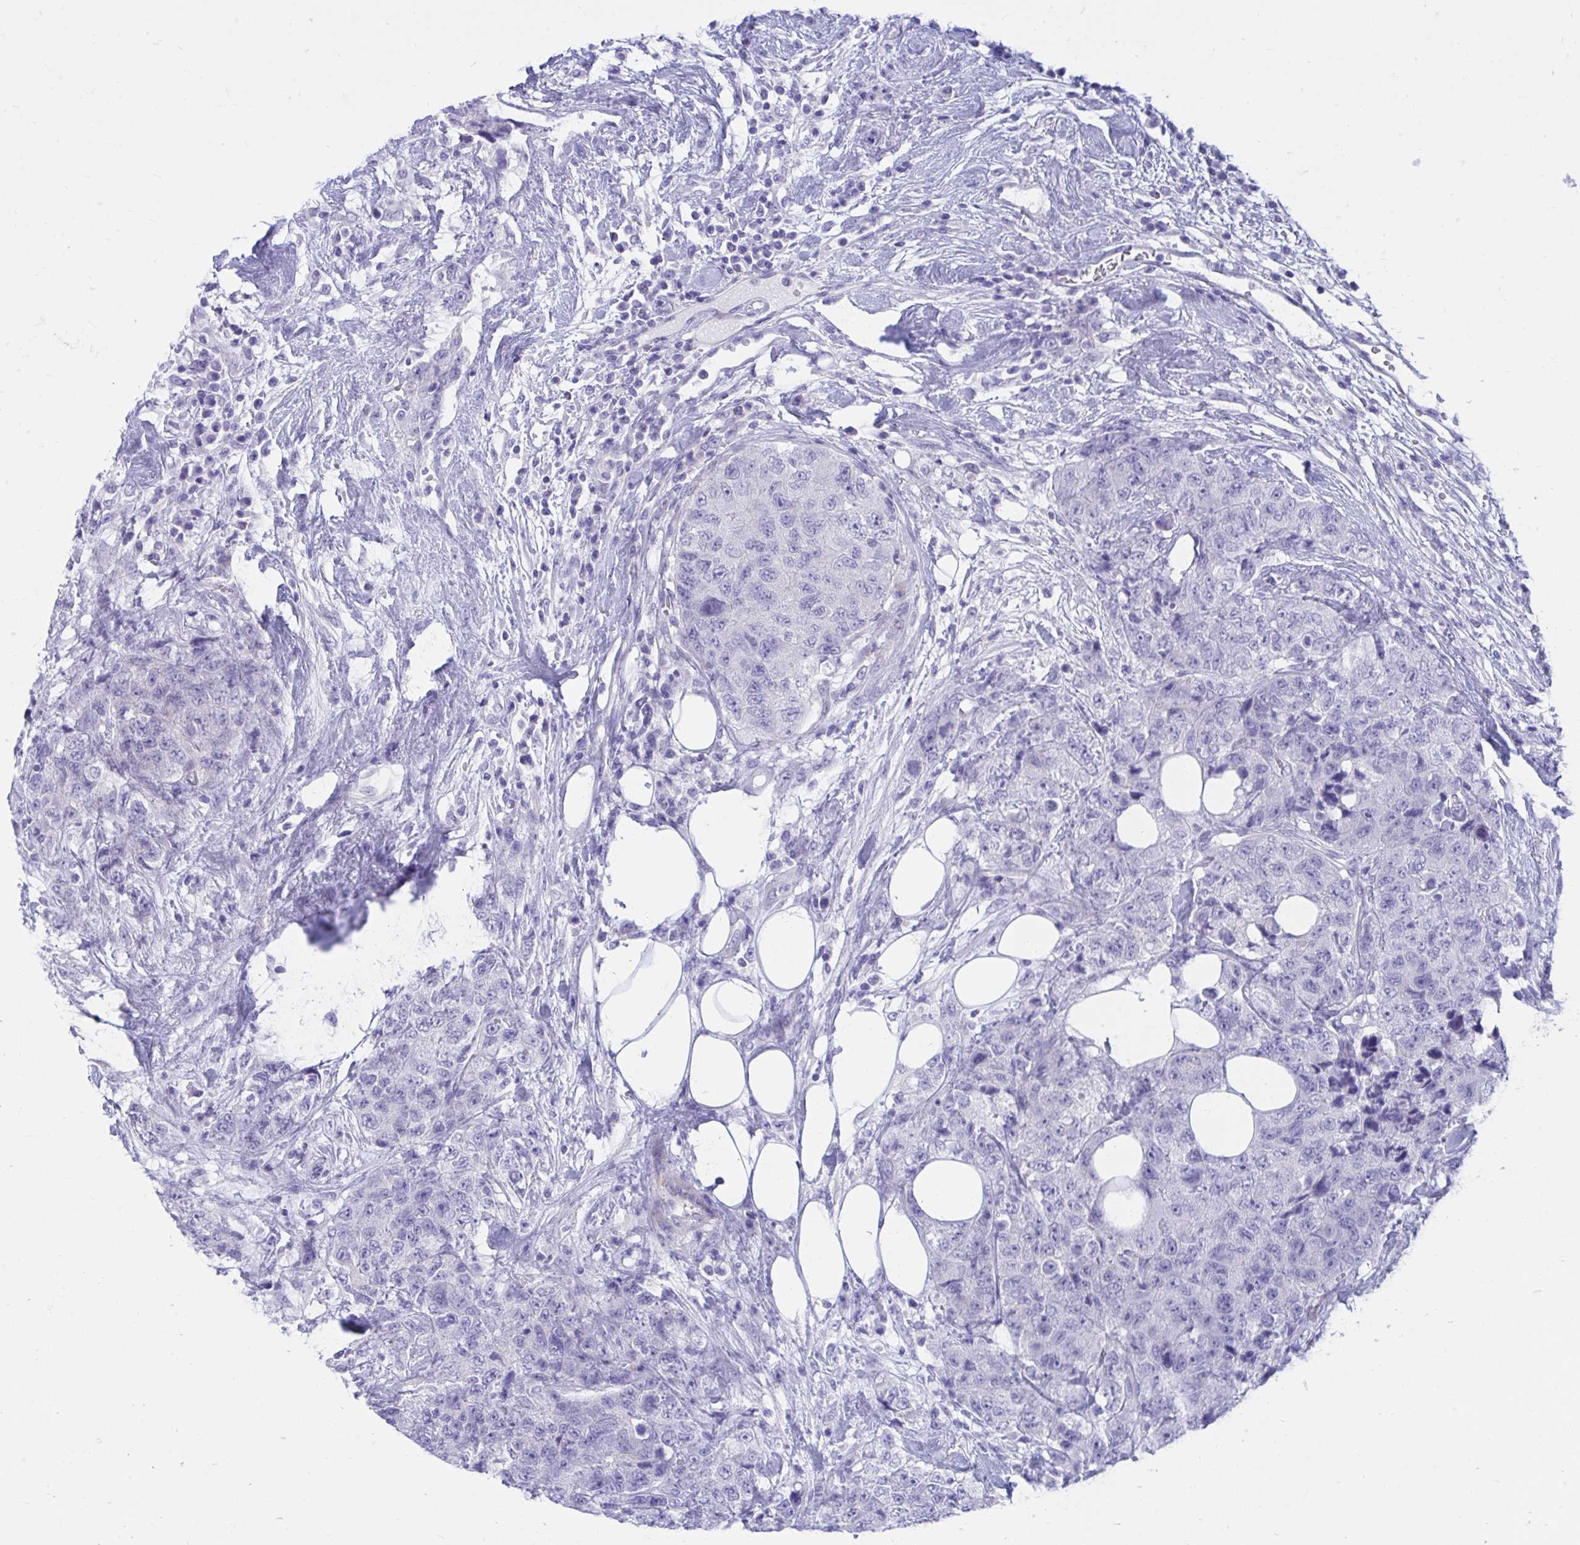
{"staining": {"intensity": "negative", "quantity": "none", "location": "none"}, "tissue": "urothelial cancer", "cell_type": "Tumor cells", "image_type": "cancer", "snomed": [{"axis": "morphology", "description": "Urothelial carcinoma, High grade"}, {"axis": "topography", "description": "Urinary bladder"}], "caption": "The micrograph demonstrates no staining of tumor cells in high-grade urothelial carcinoma.", "gene": "SHISA8", "patient": {"sex": "female", "age": 78}}